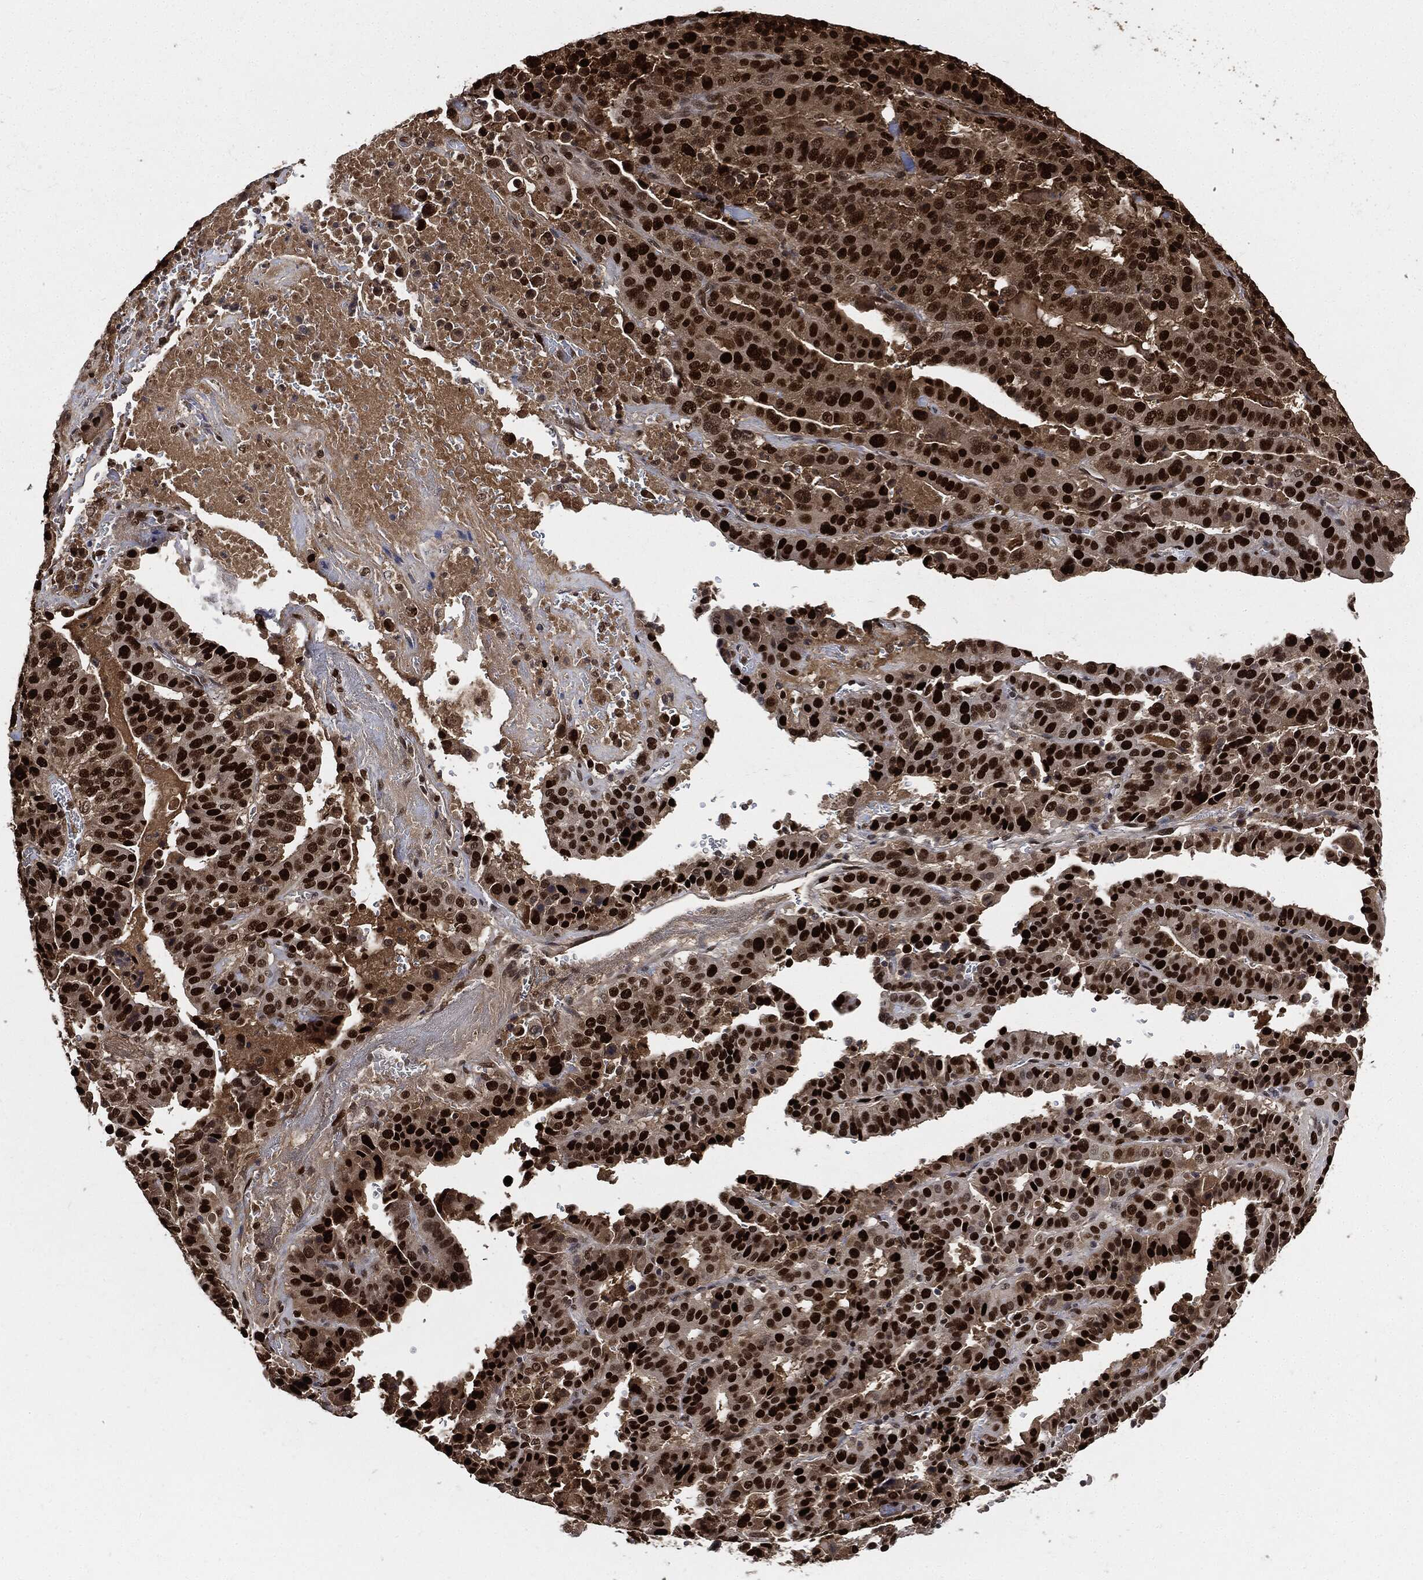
{"staining": {"intensity": "strong", "quantity": ">75%", "location": "nuclear"}, "tissue": "stomach cancer", "cell_type": "Tumor cells", "image_type": "cancer", "snomed": [{"axis": "morphology", "description": "Adenocarcinoma, NOS"}, {"axis": "topography", "description": "Stomach"}], "caption": "Stomach cancer was stained to show a protein in brown. There is high levels of strong nuclear positivity in about >75% of tumor cells.", "gene": "PCNA", "patient": {"sex": "male", "age": 48}}